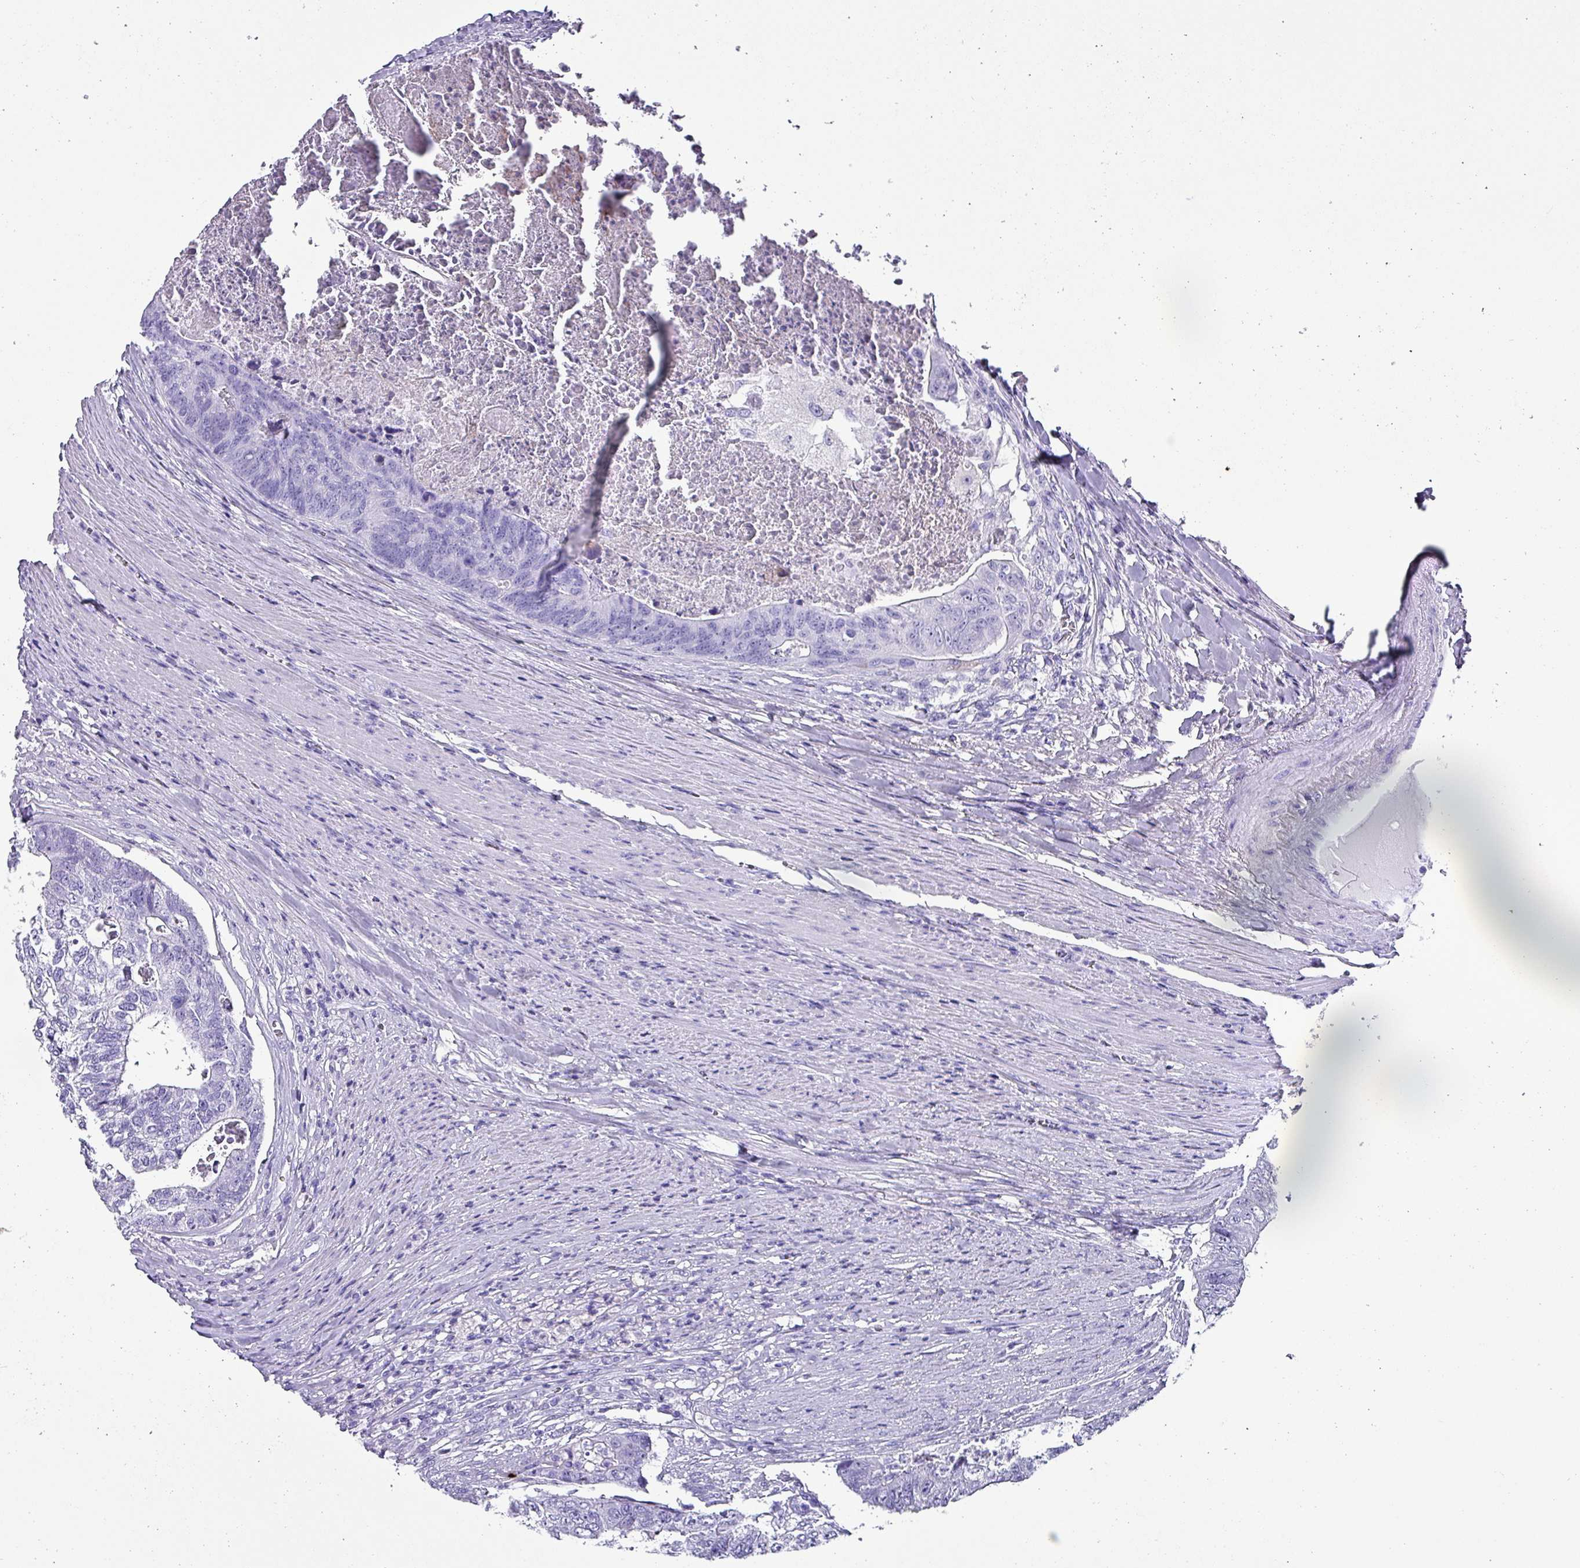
{"staining": {"intensity": "negative", "quantity": "none", "location": "none"}, "tissue": "colorectal cancer", "cell_type": "Tumor cells", "image_type": "cancer", "snomed": [{"axis": "morphology", "description": "Adenocarcinoma, NOS"}, {"axis": "topography", "description": "Colon"}], "caption": "Colorectal adenocarcinoma was stained to show a protein in brown. There is no significant staining in tumor cells.", "gene": "KRT6C", "patient": {"sex": "female", "age": 67}}